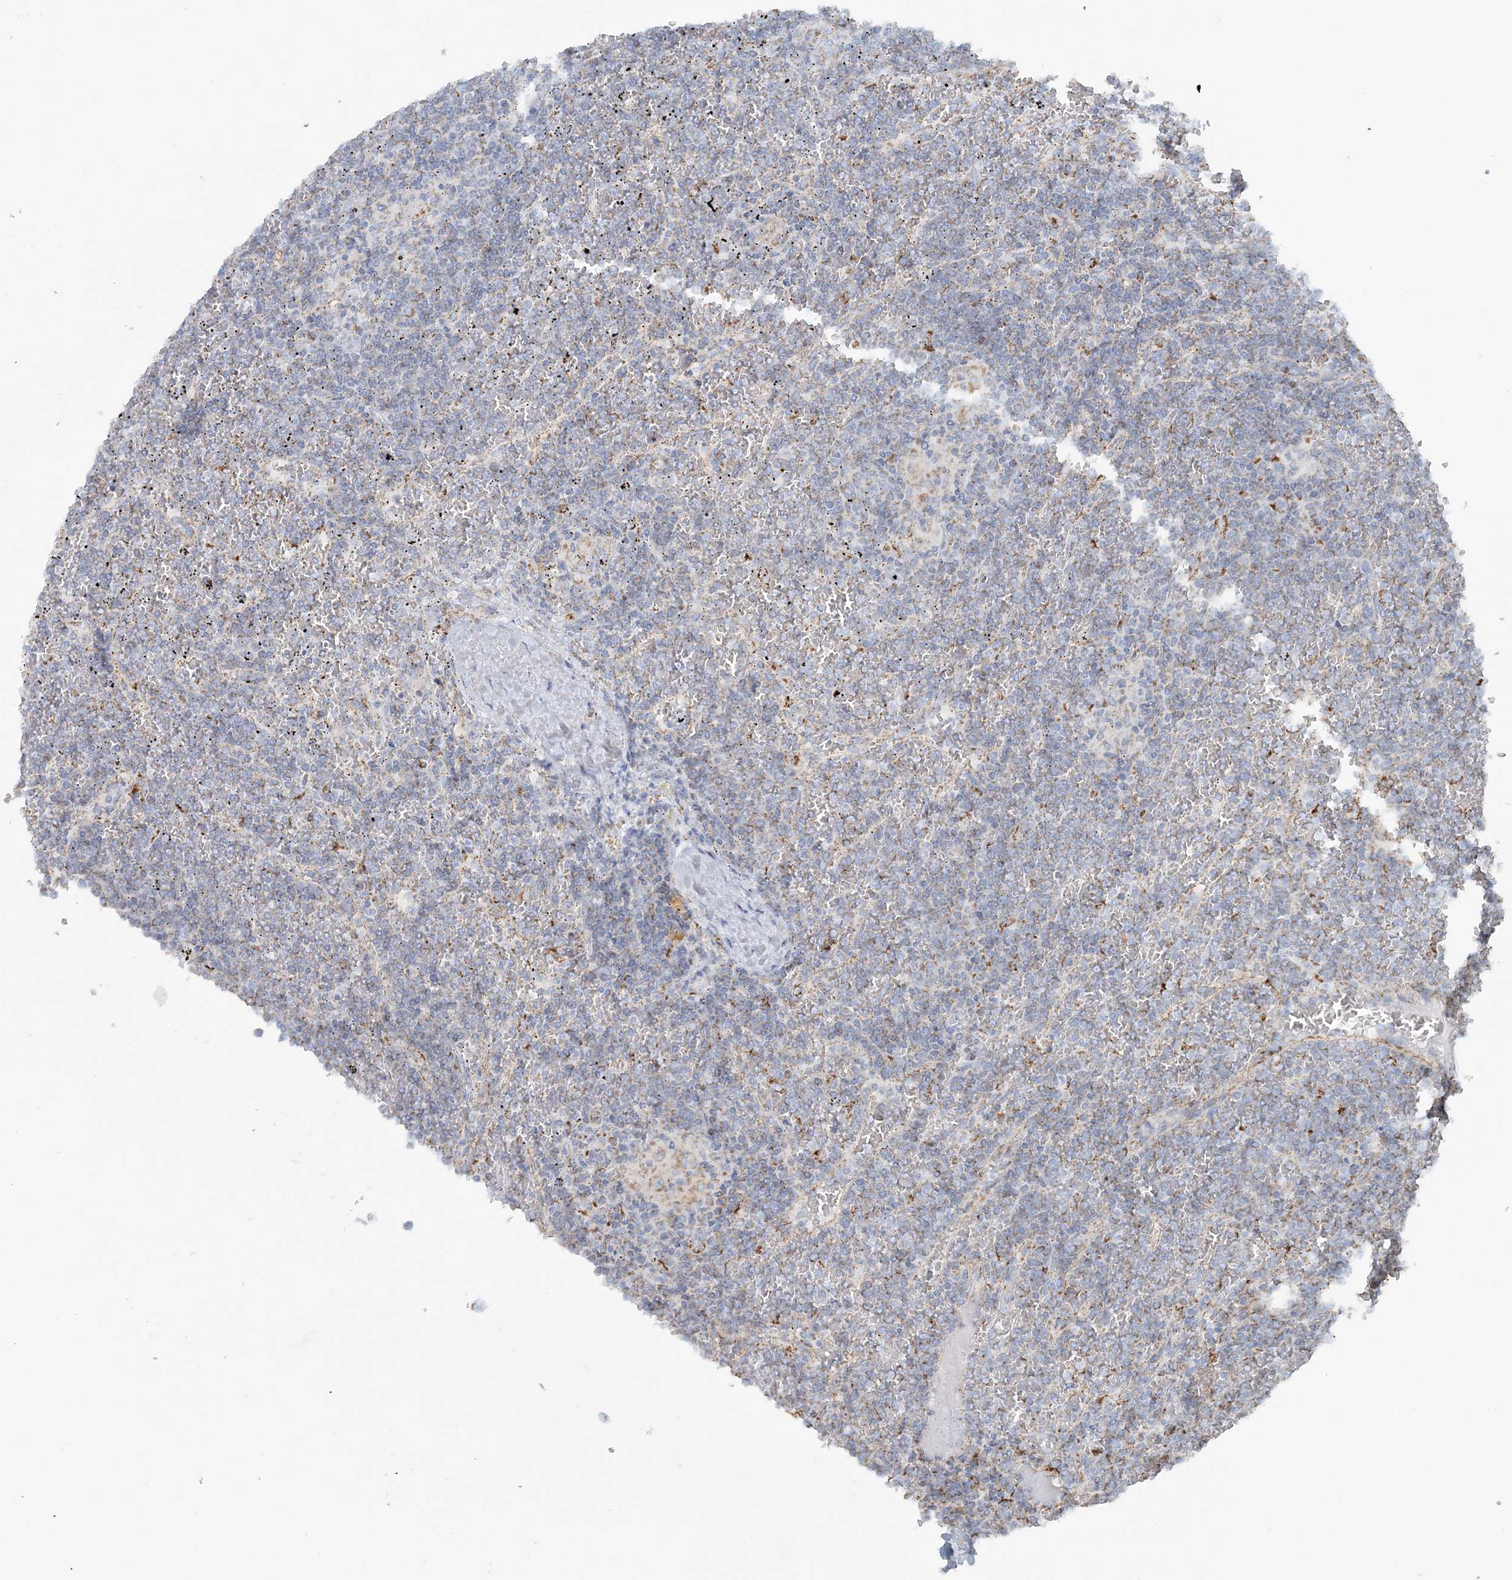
{"staining": {"intensity": "weak", "quantity": "<25%", "location": "cytoplasmic/membranous"}, "tissue": "lymphoma", "cell_type": "Tumor cells", "image_type": "cancer", "snomed": [{"axis": "morphology", "description": "Malignant lymphoma, non-Hodgkin's type, Low grade"}, {"axis": "topography", "description": "Spleen"}], "caption": "Immunohistochemistry (IHC) photomicrograph of low-grade malignant lymphoma, non-Hodgkin's type stained for a protein (brown), which shows no expression in tumor cells.", "gene": "PCCB", "patient": {"sex": "female", "age": 19}}